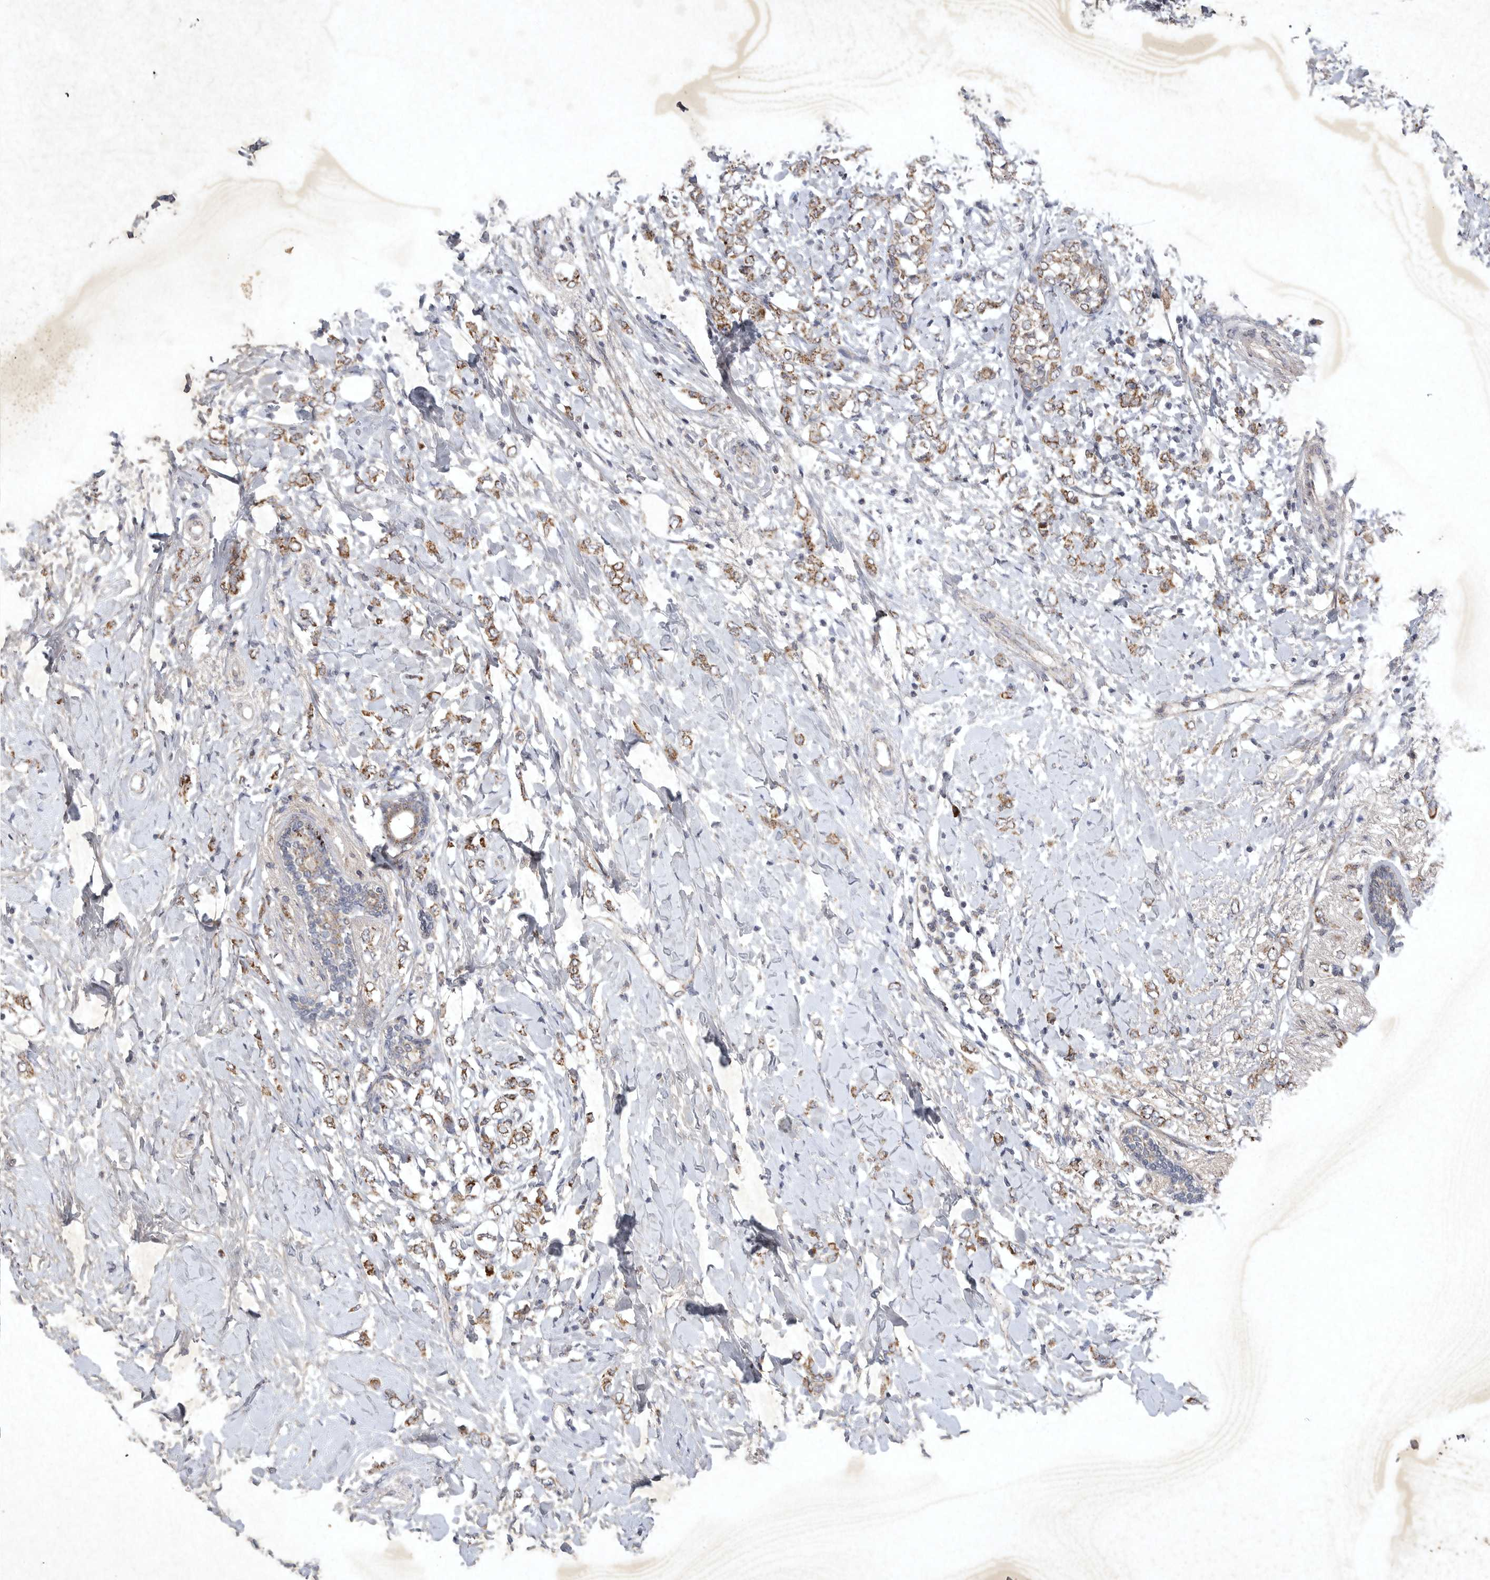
{"staining": {"intensity": "moderate", "quantity": ">75%", "location": "cytoplasmic/membranous"}, "tissue": "breast cancer", "cell_type": "Tumor cells", "image_type": "cancer", "snomed": [{"axis": "morphology", "description": "Normal tissue, NOS"}, {"axis": "morphology", "description": "Lobular carcinoma"}, {"axis": "topography", "description": "Breast"}], "caption": "Tumor cells exhibit medium levels of moderate cytoplasmic/membranous expression in about >75% of cells in breast lobular carcinoma.", "gene": "DDR1", "patient": {"sex": "female", "age": 47}}